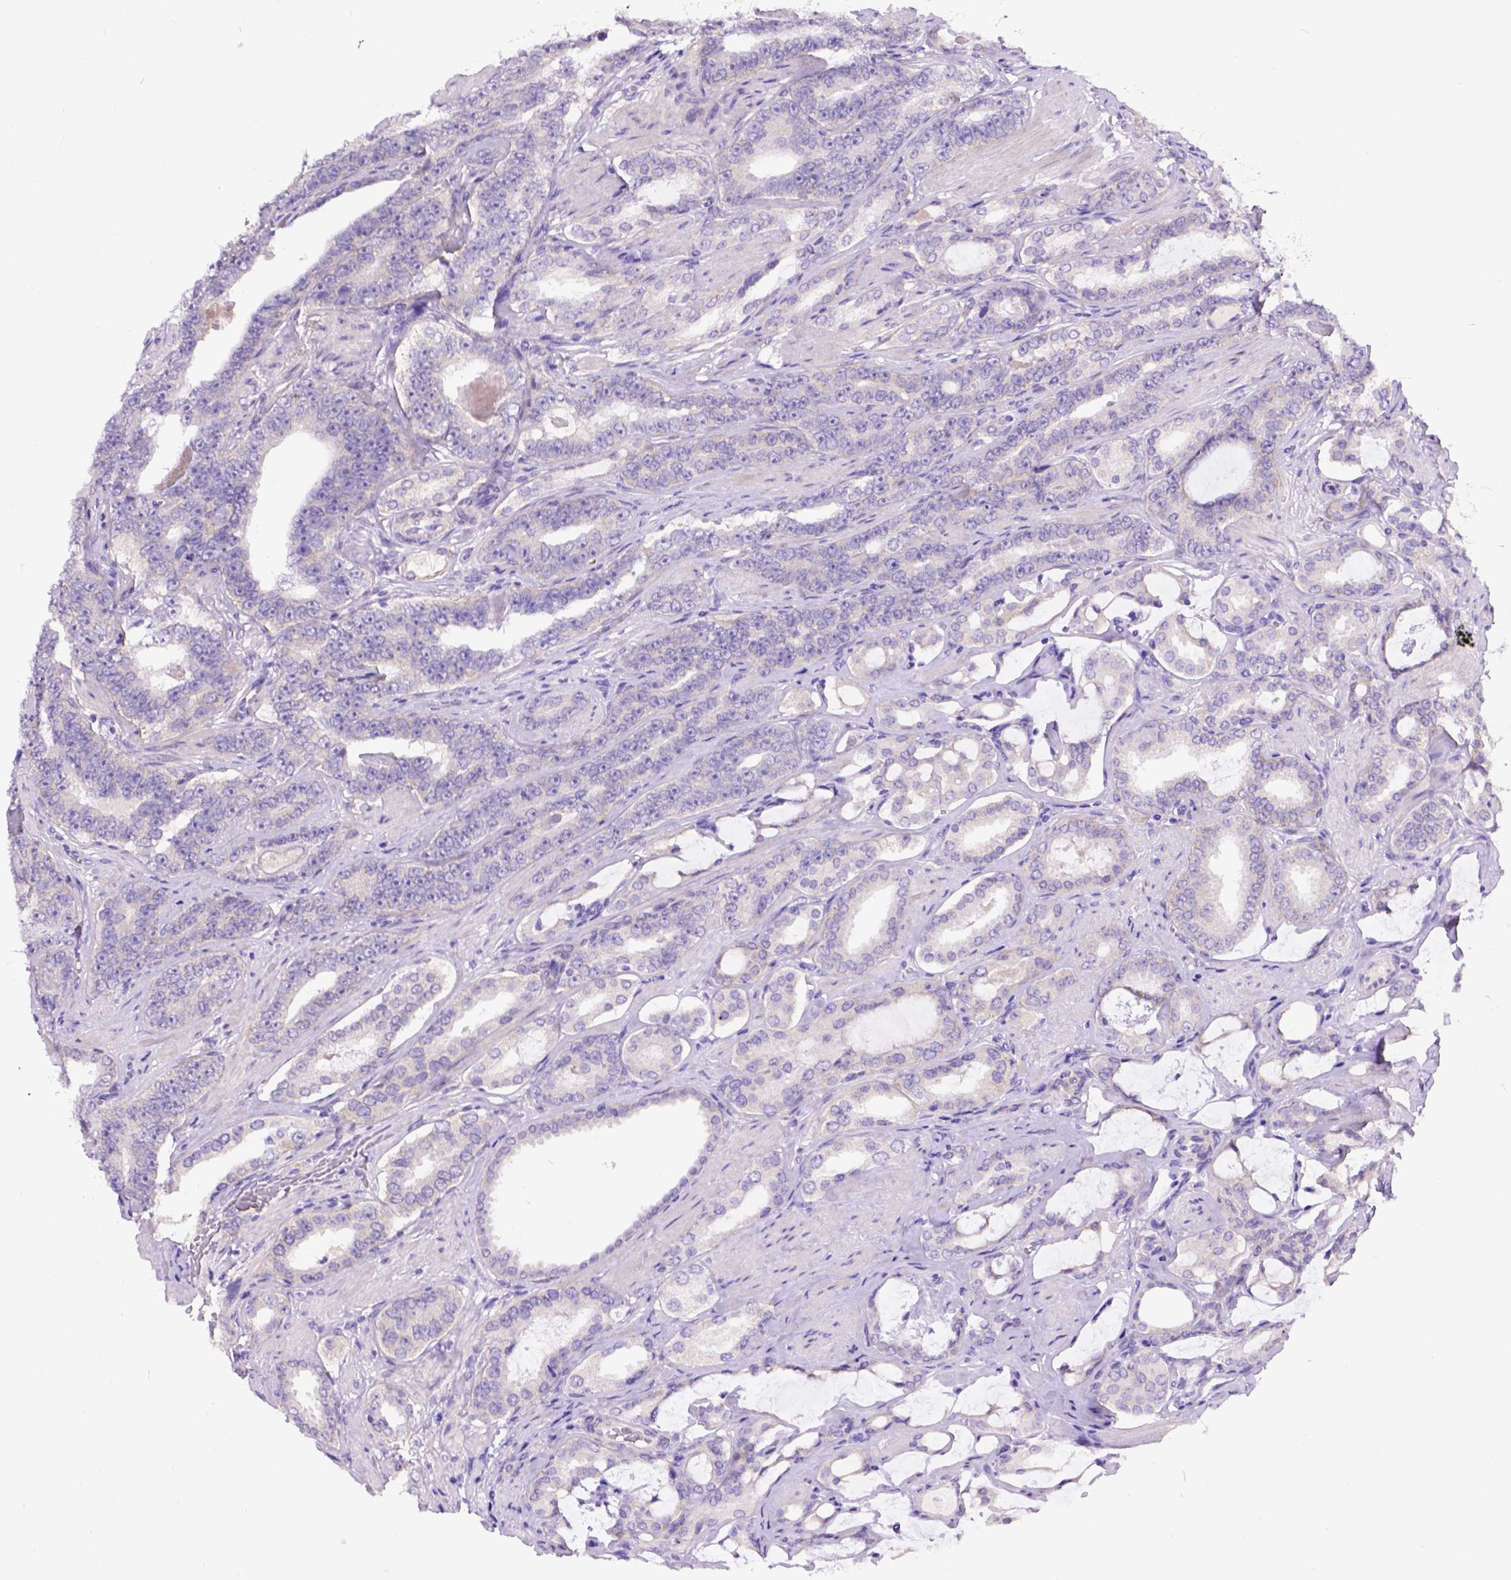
{"staining": {"intensity": "negative", "quantity": "none", "location": "none"}, "tissue": "prostate cancer", "cell_type": "Tumor cells", "image_type": "cancer", "snomed": [{"axis": "morphology", "description": "Adenocarcinoma, High grade"}, {"axis": "topography", "description": "Prostate"}], "caption": "Tumor cells show no significant staining in prostate adenocarcinoma (high-grade).", "gene": "EGFR", "patient": {"sex": "male", "age": 63}}